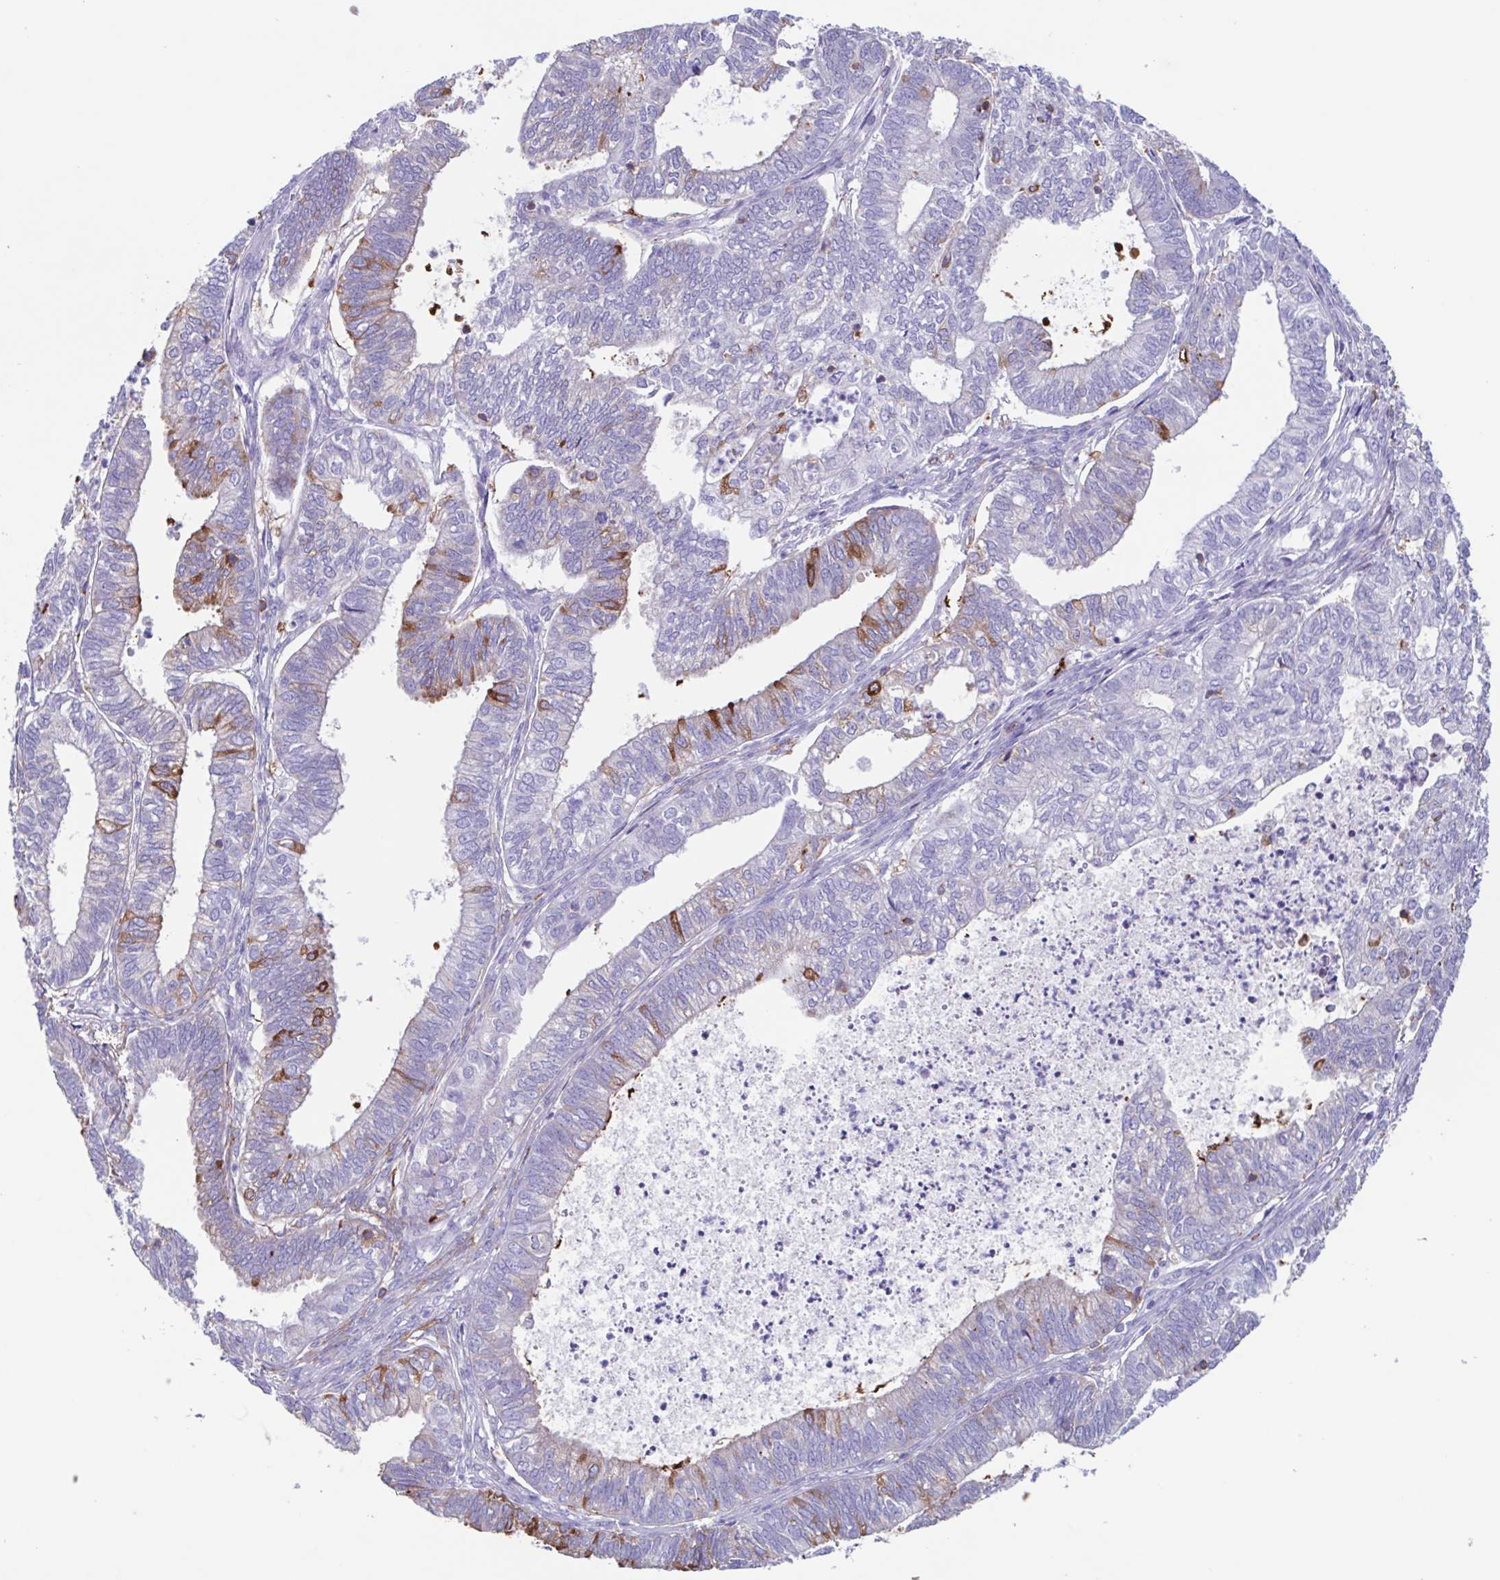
{"staining": {"intensity": "moderate", "quantity": "<25%", "location": "cytoplasmic/membranous"}, "tissue": "ovarian cancer", "cell_type": "Tumor cells", "image_type": "cancer", "snomed": [{"axis": "morphology", "description": "Carcinoma, endometroid"}, {"axis": "topography", "description": "Ovary"}], "caption": "A brown stain labels moderate cytoplasmic/membranous staining of a protein in endometroid carcinoma (ovarian) tumor cells. The staining was performed using DAB to visualize the protein expression in brown, while the nuclei were stained in blue with hematoxylin (Magnification: 20x).", "gene": "TPD52", "patient": {"sex": "female", "age": 64}}